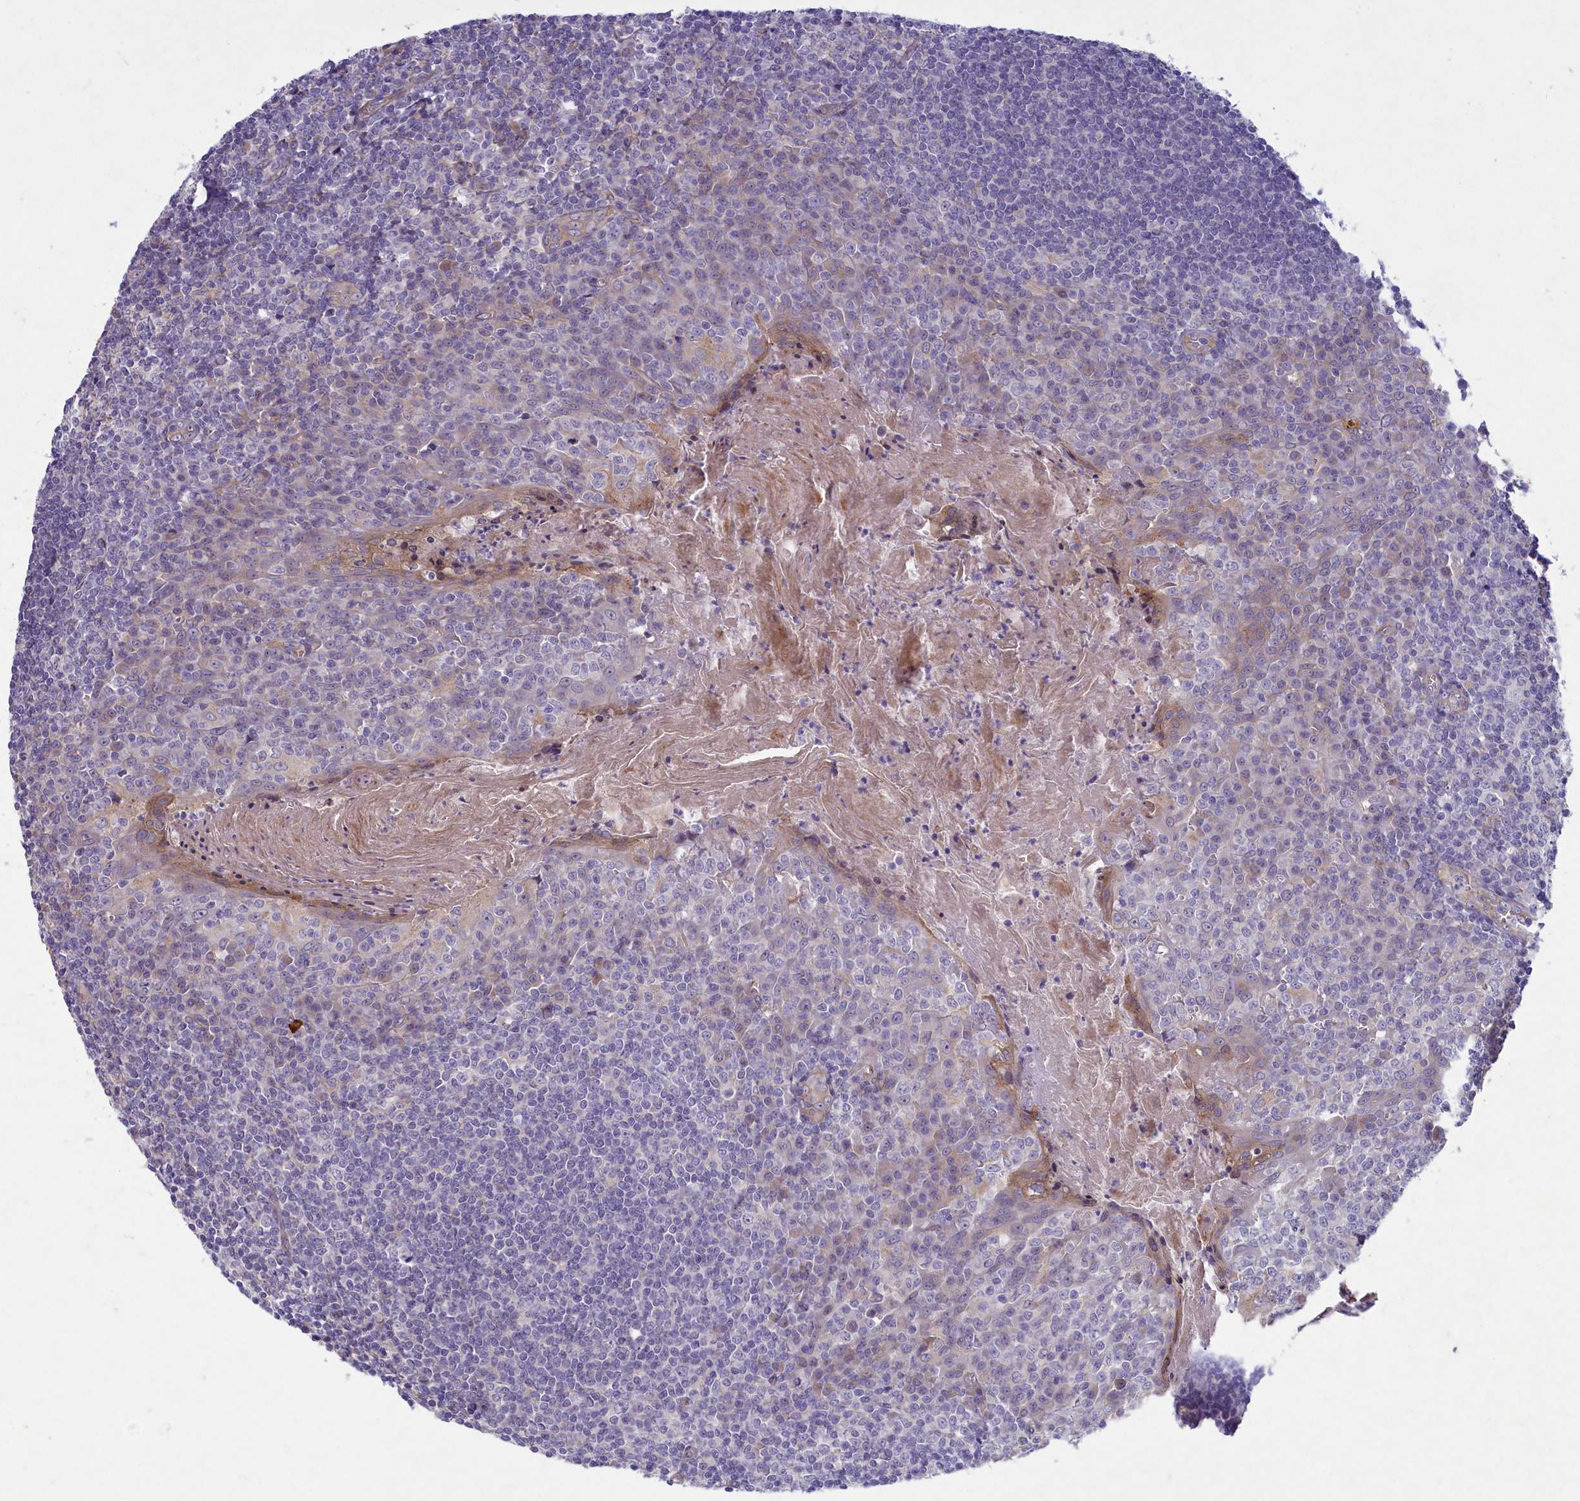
{"staining": {"intensity": "negative", "quantity": "none", "location": "none"}, "tissue": "tonsil", "cell_type": "Germinal center cells", "image_type": "normal", "snomed": [{"axis": "morphology", "description": "Normal tissue, NOS"}, {"axis": "topography", "description": "Tonsil"}], "caption": "Immunohistochemistry (IHC) histopathology image of normal tonsil: human tonsil stained with DAB shows no significant protein expression in germinal center cells. Brightfield microscopy of immunohistochemistry stained with DAB (3,3'-diaminobenzidine) (brown) and hematoxylin (blue), captured at high magnification.", "gene": "PLEKHG6", "patient": {"sex": "male", "age": 27}}